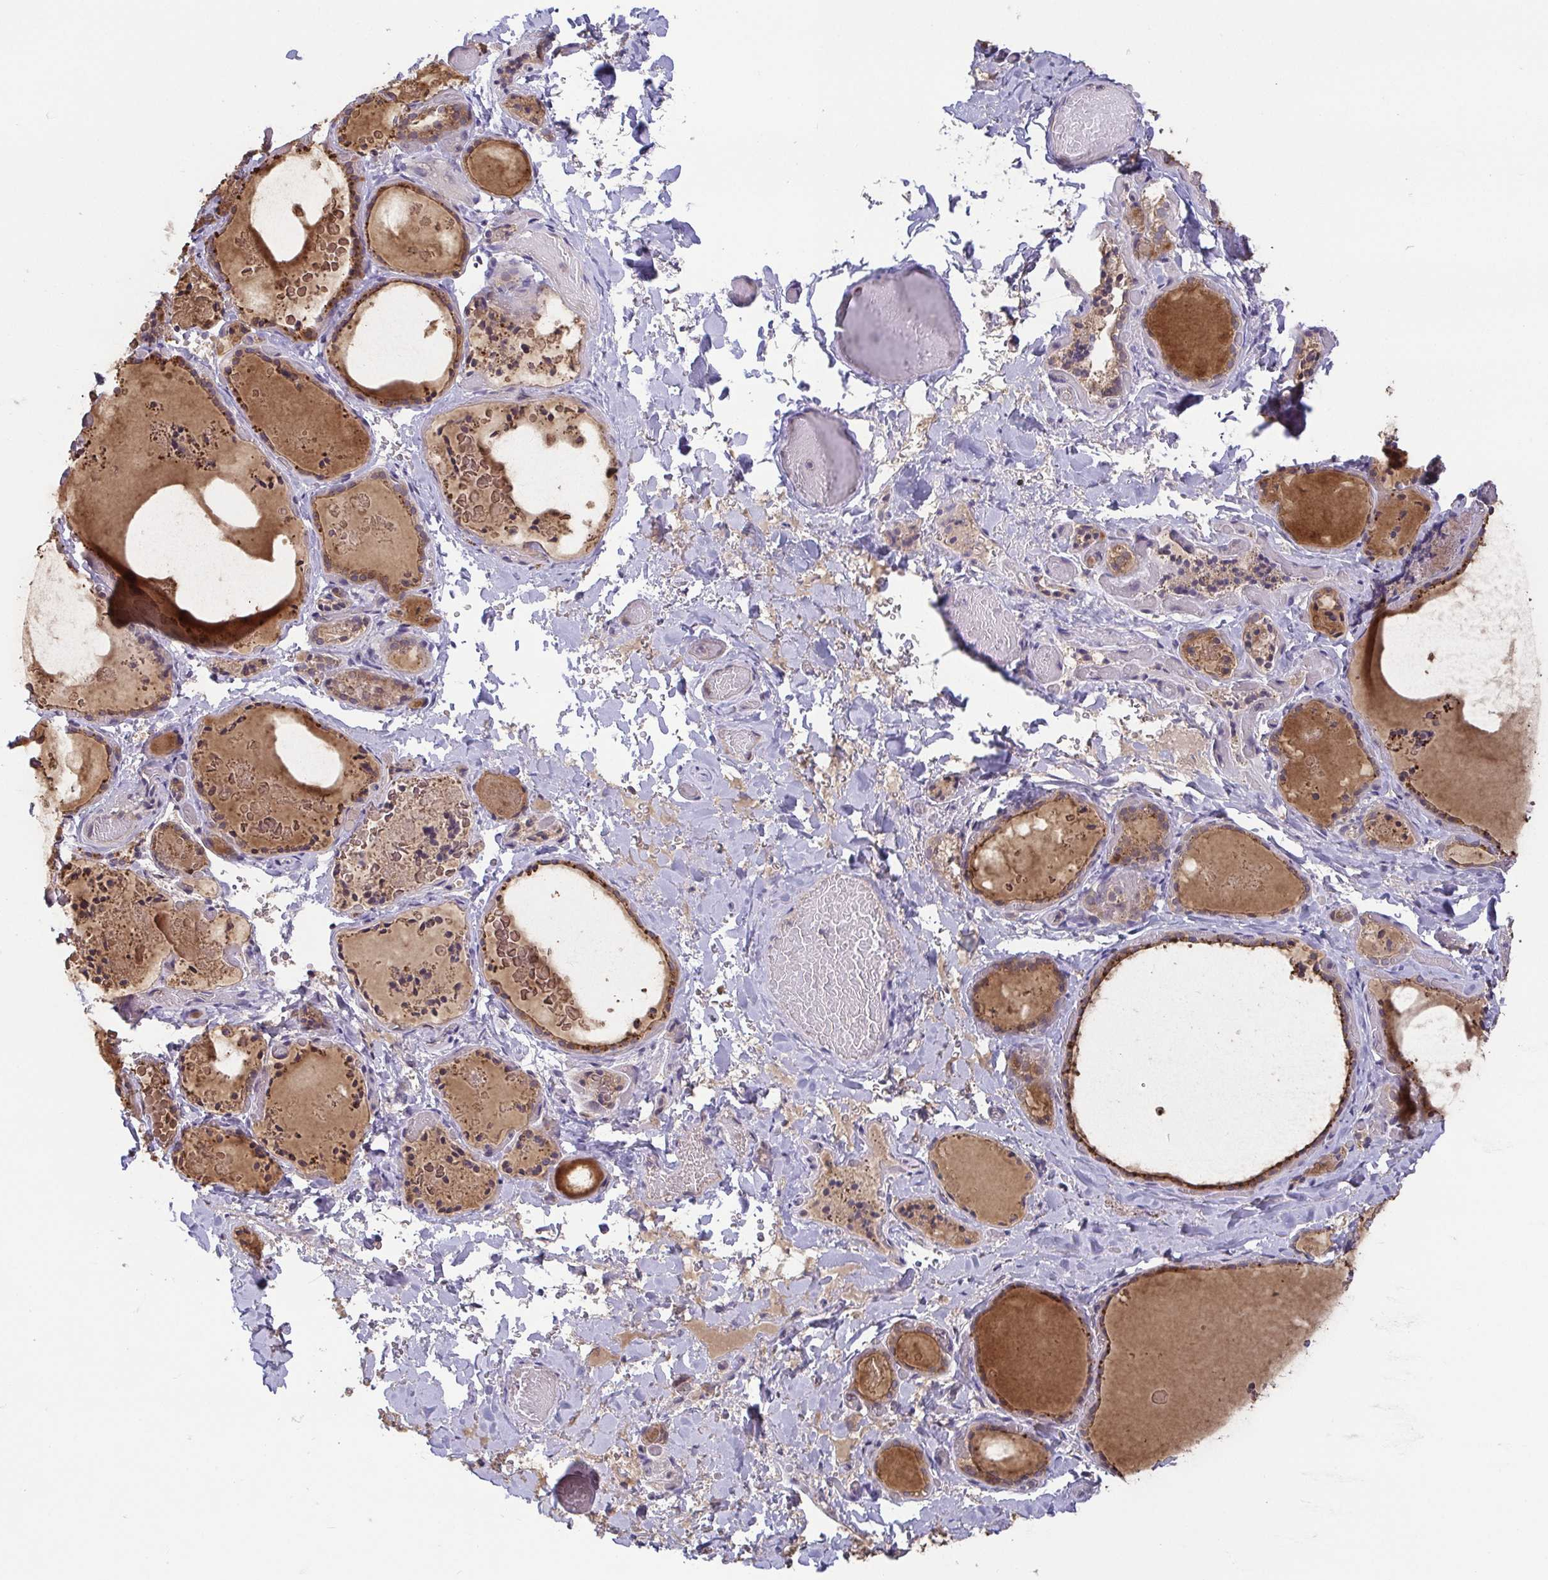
{"staining": {"intensity": "moderate", "quantity": ">75%", "location": "cytoplasmic/membranous"}, "tissue": "thyroid gland", "cell_type": "Glandular cells", "image_type": "normal", "snomed": [{"axis": "morphology", "description": "Normal tissue, NOS"}, {"axis": "topography", "description": "Thyroid gland"}], "caption": "Immunohistochemistry (DAB) staining of normal thyroid gland exhibits moderate cytoplasmic/membranous protein staining in about >75% of glandular cells.", "gene": "OSBPL7", "patient": {"sex": "female", "age": 56}}